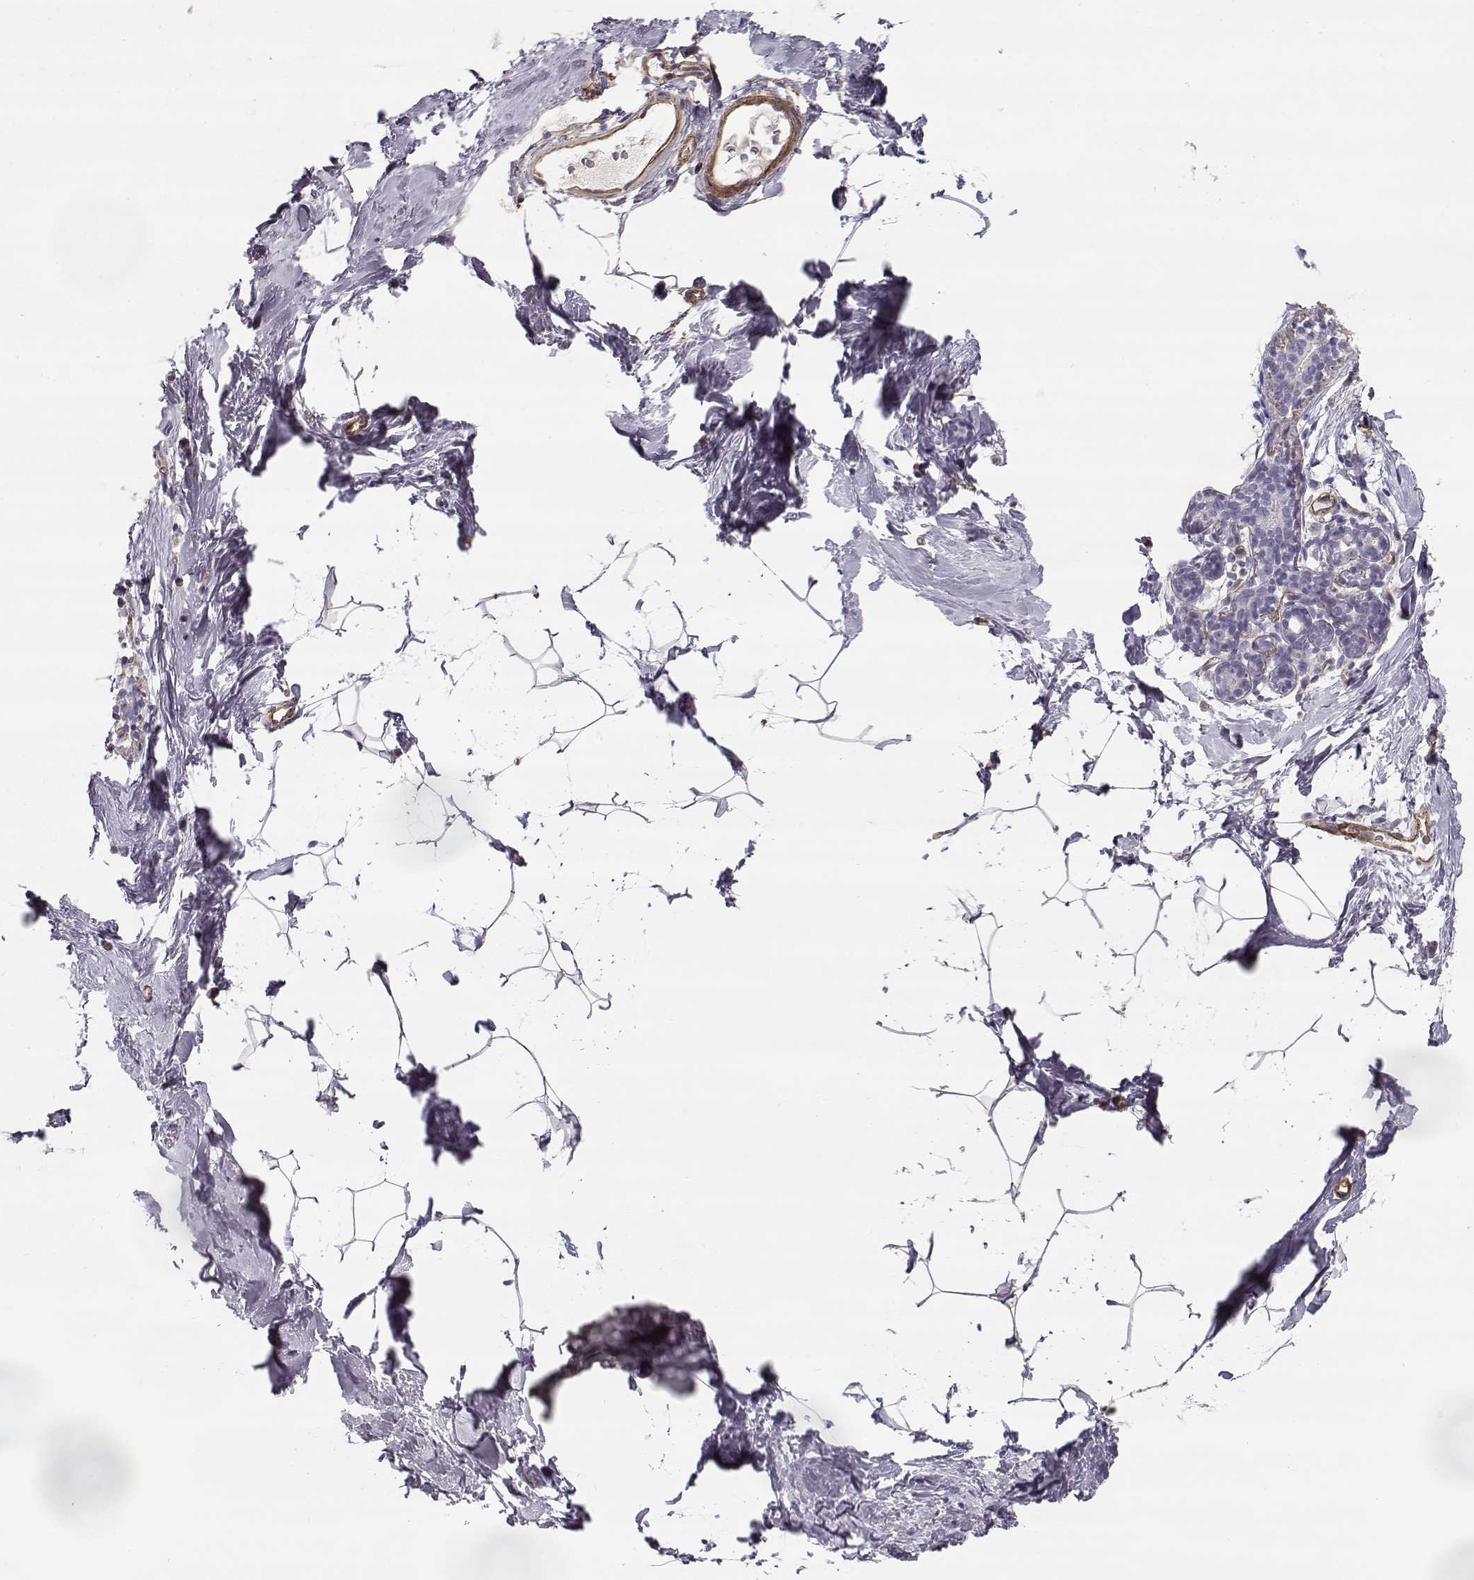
{"staining": {"intensity": "negative", "quantity": "none", "location": "none"}, "tissue": "breast", "cell_type": "Adipocytes", "image_type": "normal", "snomed": [{"axis": "morphology", "description": "Normal tissue, NOS"}, {"axis": "topography", "description": "Breast"}], "caption": "The photomicrograph displays no significant expression in adipocytes of breast.", "gene": "LAMC1", "patient": {"sex": "female", "age": 32}}